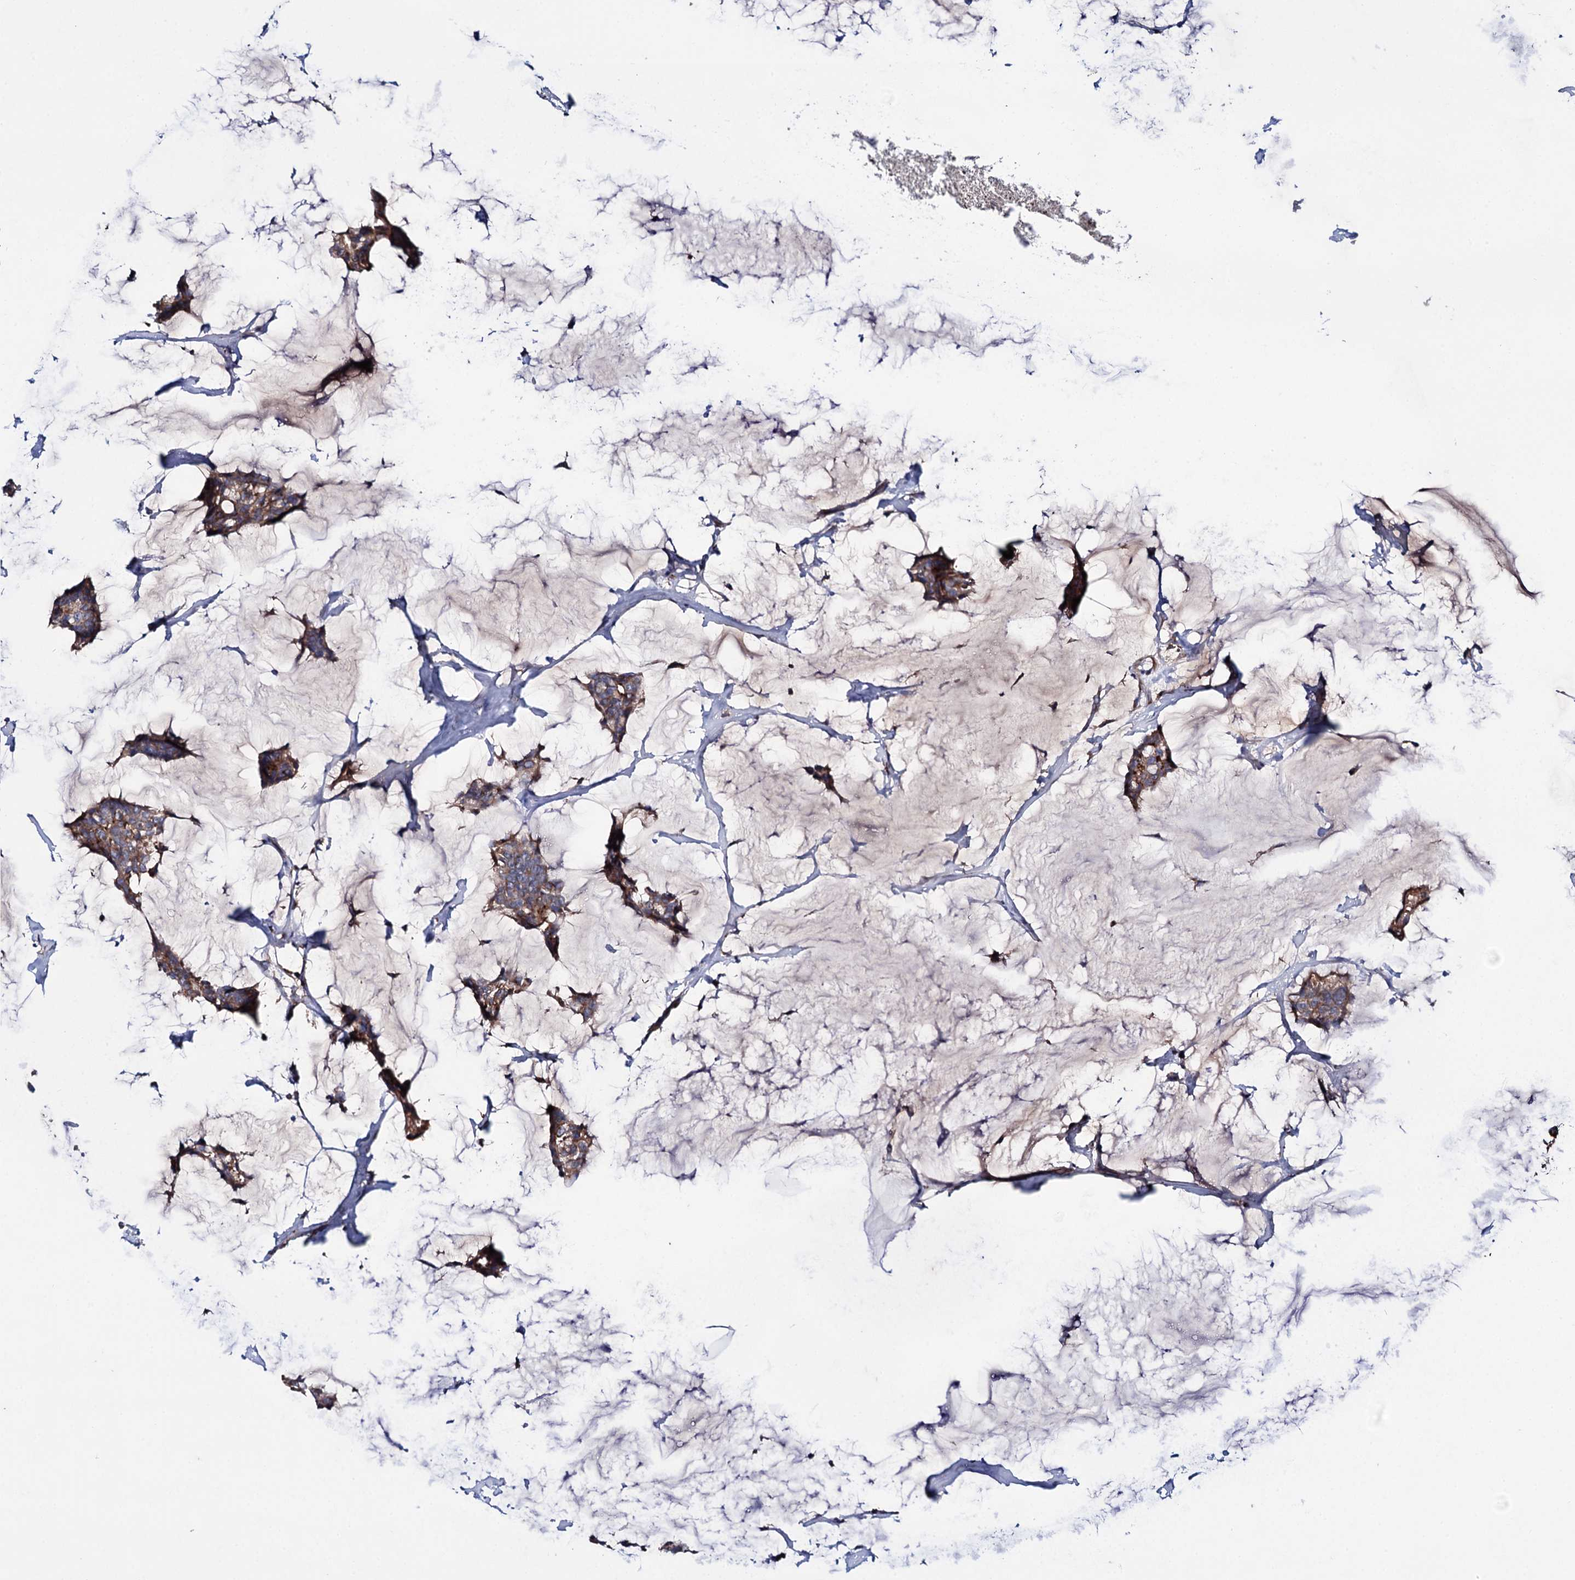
{"staining": {"intensity": "weak", "quantity": ">75%", "location": "cytoplasmic/membranous"}, "tissue": "breast cancer", "cell_type": "Tumor cells", "image_type": "cancer", "snomed": [{"axis": "morphology", "description": "Duct carcinoma"}, {"axis": "topography", "description": "Breast"}], "caption": "Tumor cells exhibit weak cytoplasmic/membranous staining in approximately >75% of cells in breast invasive ductal carcinoma.", "gene": "CLPB", "patient": {"sex": "female", "age": 93}}